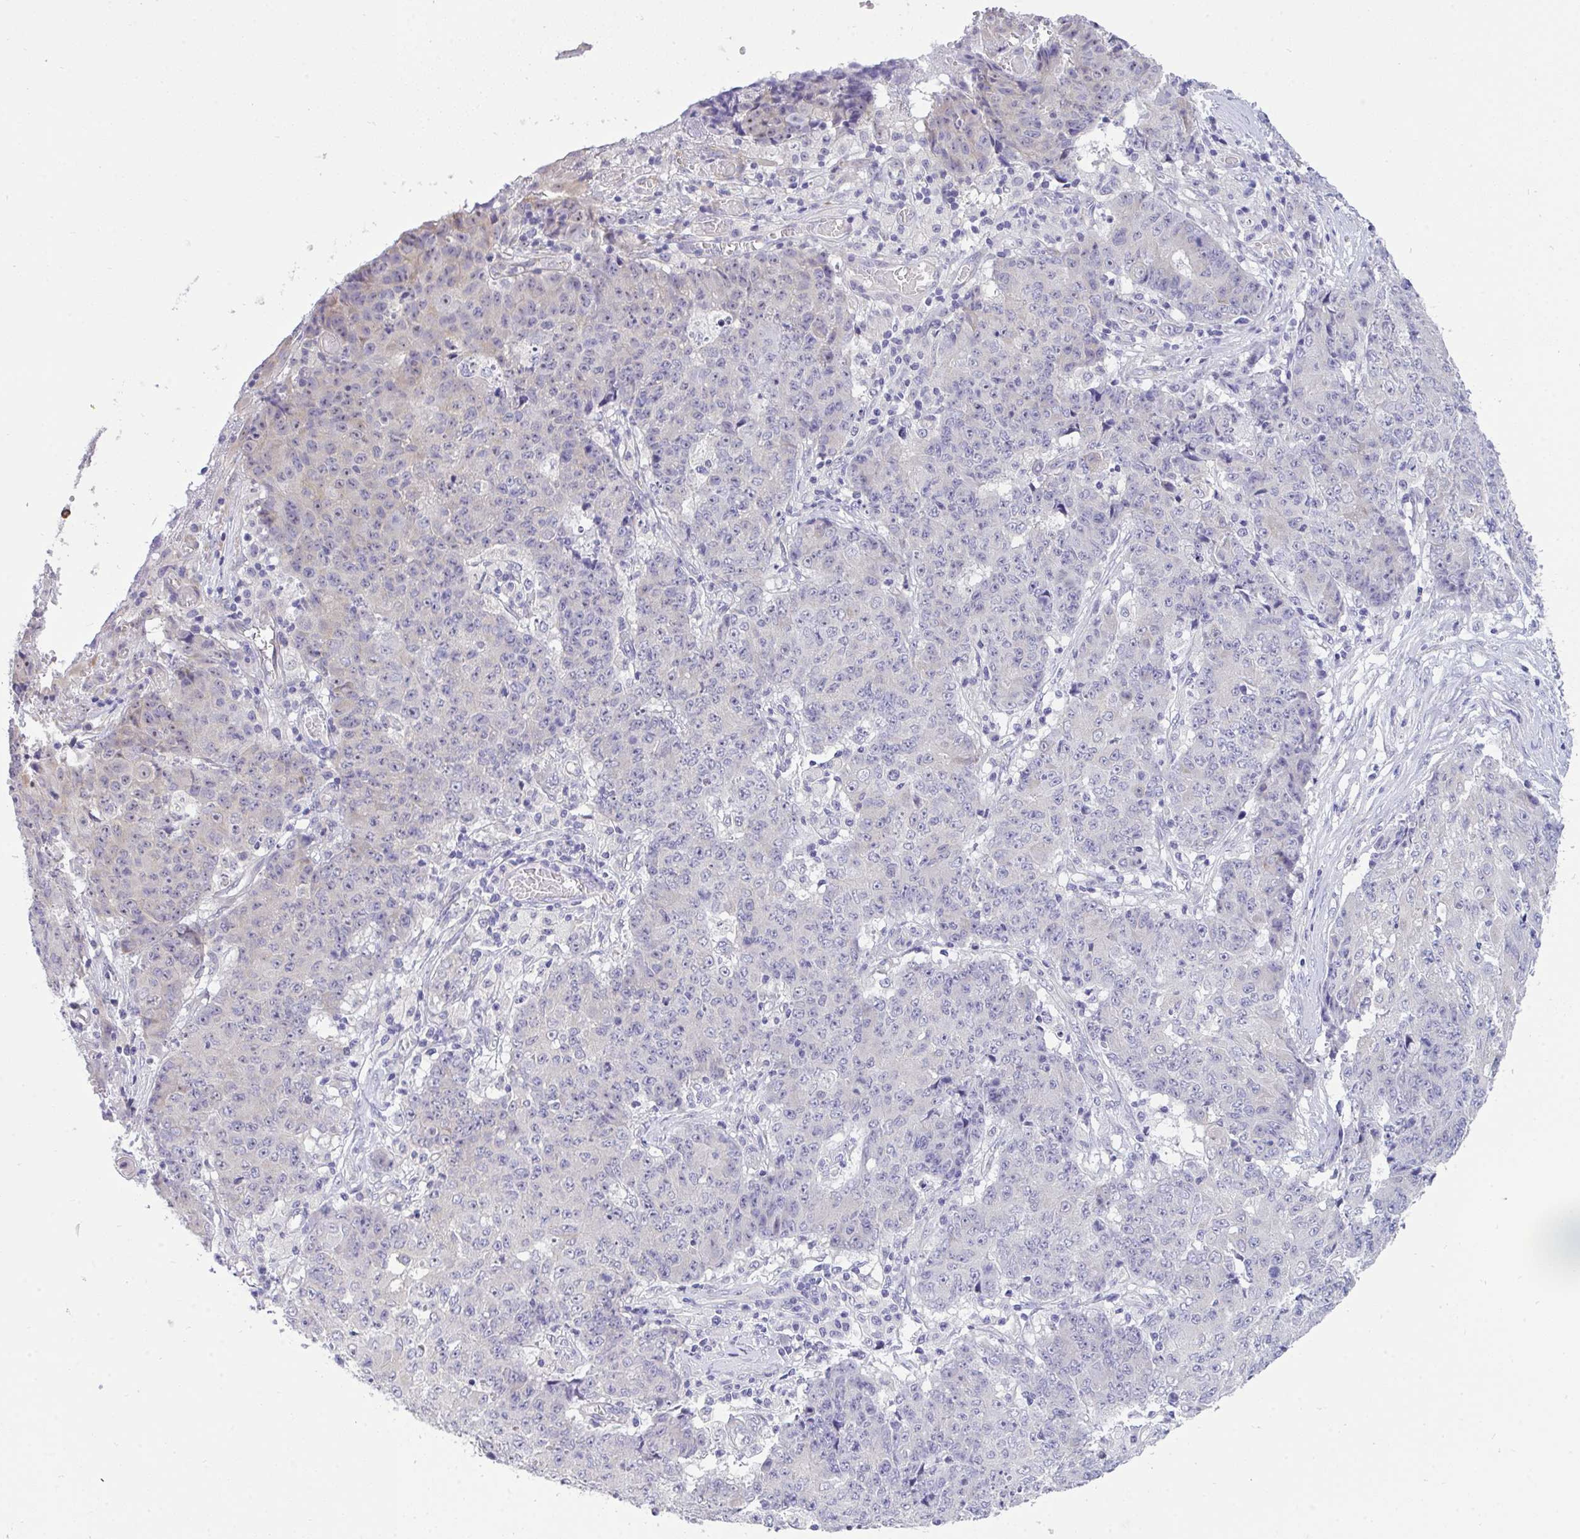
{"staining": {"intensity": "negative", "quantity": "none", "location": "none"}, "tissue": "ovarian cancer", "cell_type": "Tumor cells", "image_type": "cancer", "snomed": [{"axis": "morphology", "description": "Carcinoma, endometroid"}, {"axis": "topography", "description": "Ovary"}], "caption": "Tumor cells are negative for brown protein staining in ovarian cancer (endometroid carcinoma).", "gene": "VGLL3", "patient": {"sex": "female", "age": 42}}